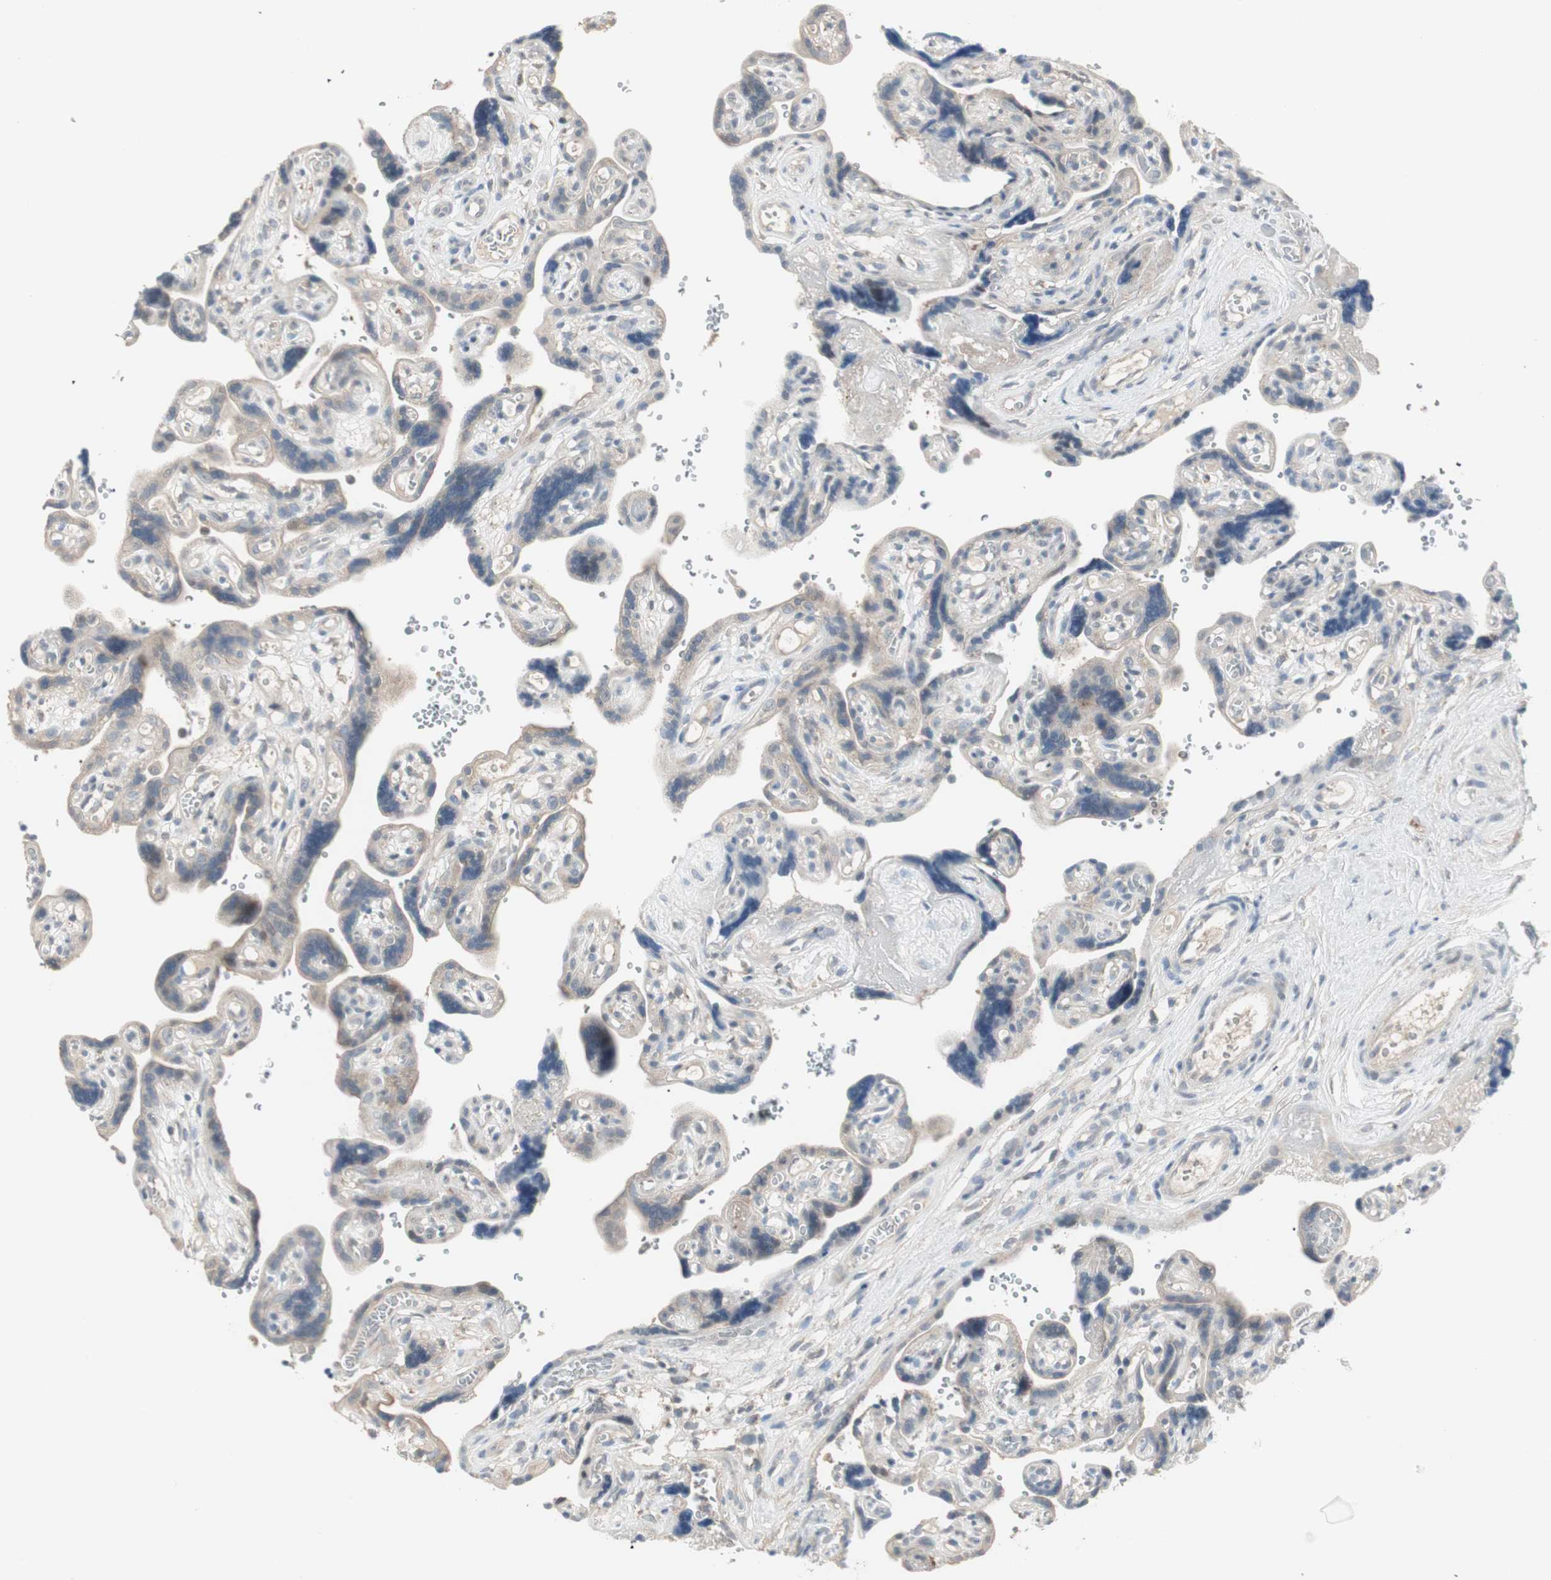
{"staining": {"intensity": "moderate", "quantity": ">75%", "location": "cytoplasmic/membranous"}, "tissue": "placenta", "cell_type": "Decidual cells", "image_type": "normal", "snomed": [{"axis": "morphology", "description": "Normal tissue, NOS"}, {"axis": "topography", "description": "Placenta"}], "caption": "IHC image of unremarkable placenta stained for a protein (brown), which exhibits medium levels of moderate cytoplasmic/membranous positivity in about >75% of decidual cells.", "gene": "ZFP36", "patient": {"sex": "female", "age": 30}}